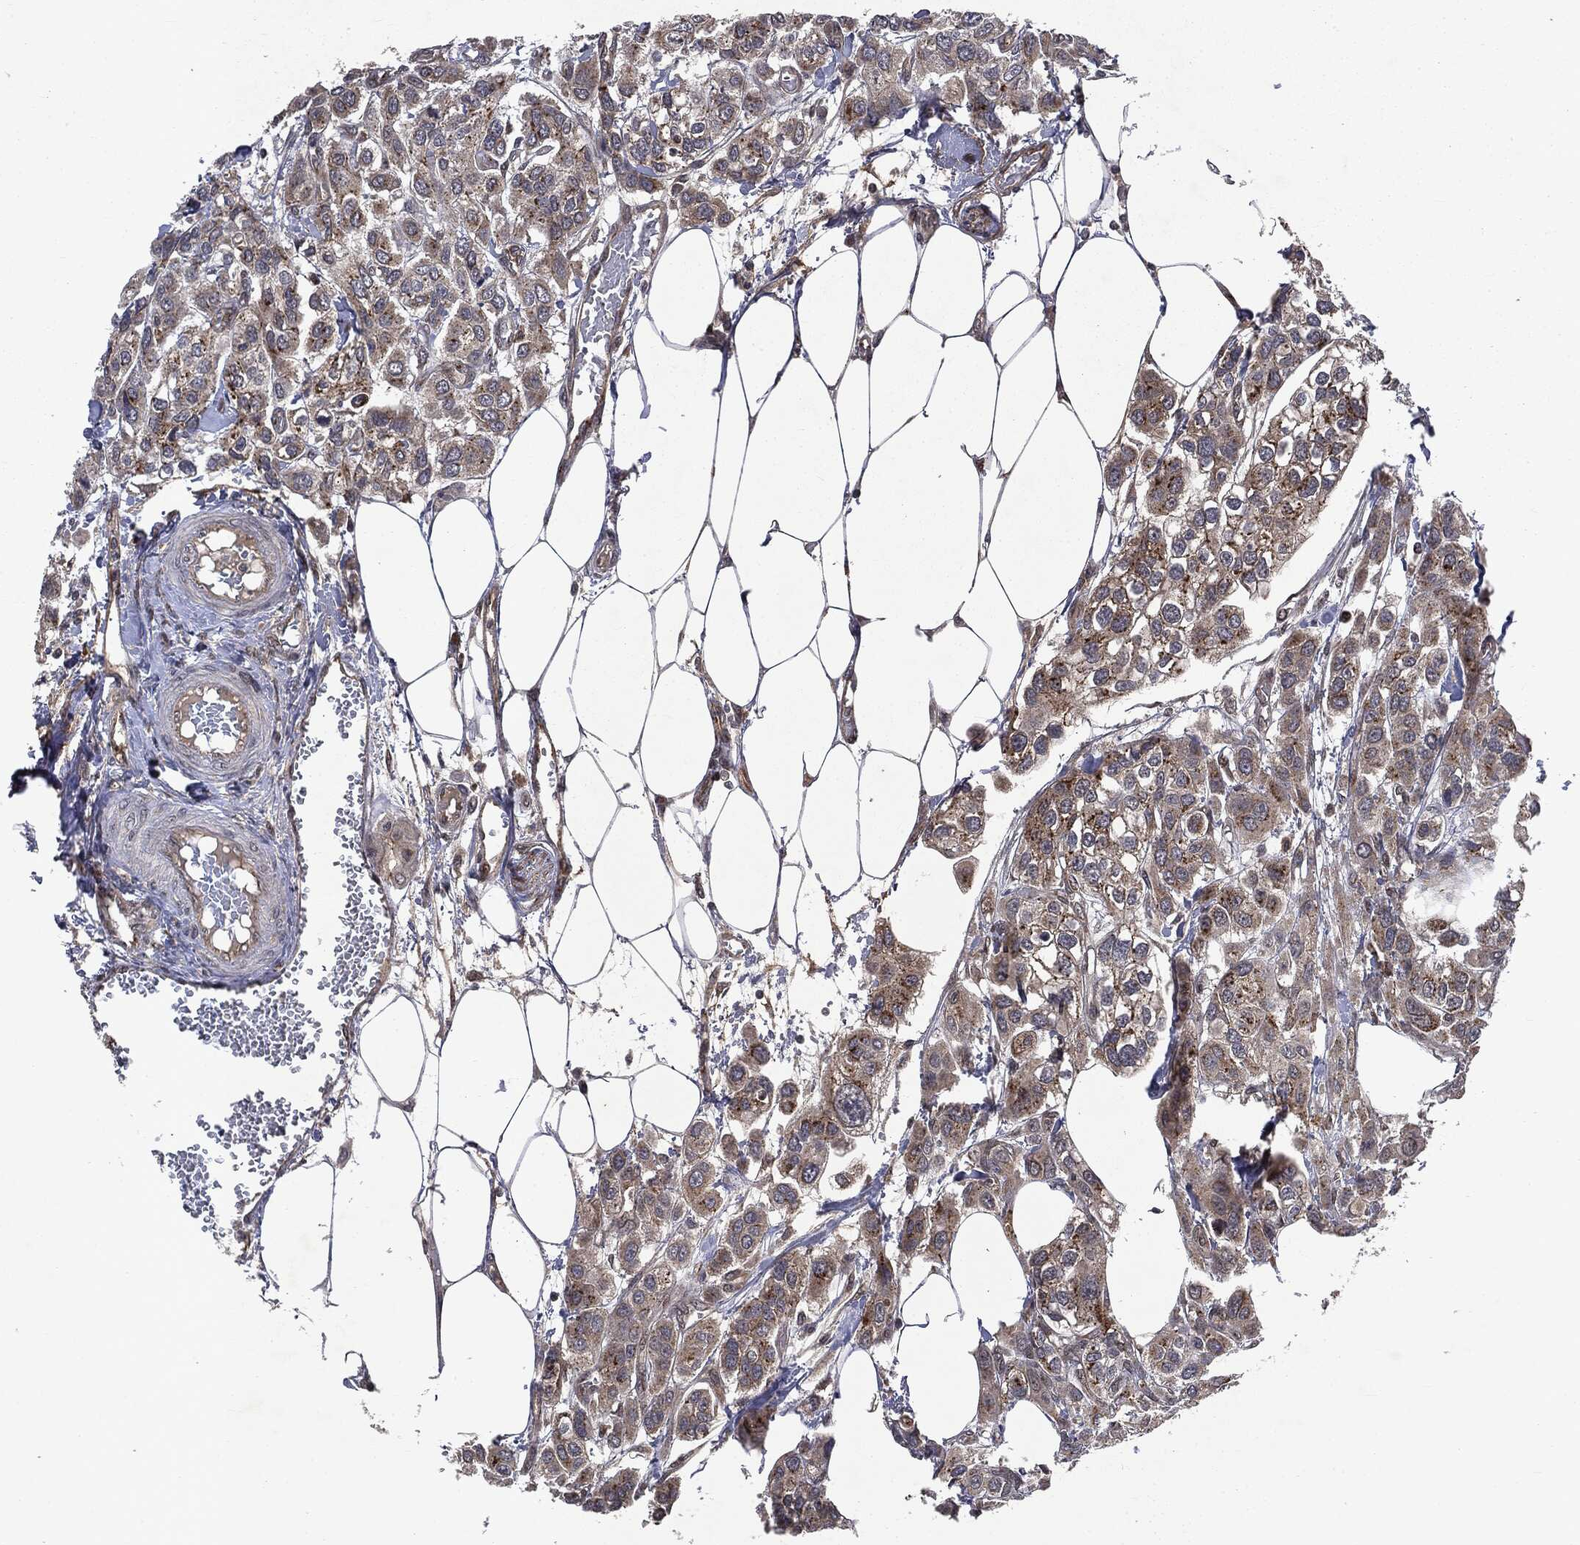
{"staining": {"intensity": "strong", "quantity": "25%-75%", "location": "cytoplasmic/membranous"}, "tissue": "urothelial cancer", "cell_type": "Tumor cells", "image_type": "cancer", "snomed": [{"axis": "morphology", "description": "Urothelial carcinoma, High grade"}, {"axis": "topography", "description": "Urinary bladder"}], "caption": "Immunohistochemistry (IHC) staining of urothelial cancer, which demonstrates high levels of strong cytoplasmic/membranous staining in approximately 25%-75% of tumor cells indicating strong cytoplasmic/membranous protein staining. The staining was performed using DAB (brown) for protein detection and nuclei were counterstained in hematoxylin (blue).", "gene": "PLPPR2", "patient": {"sex": "male", "age": 67}}